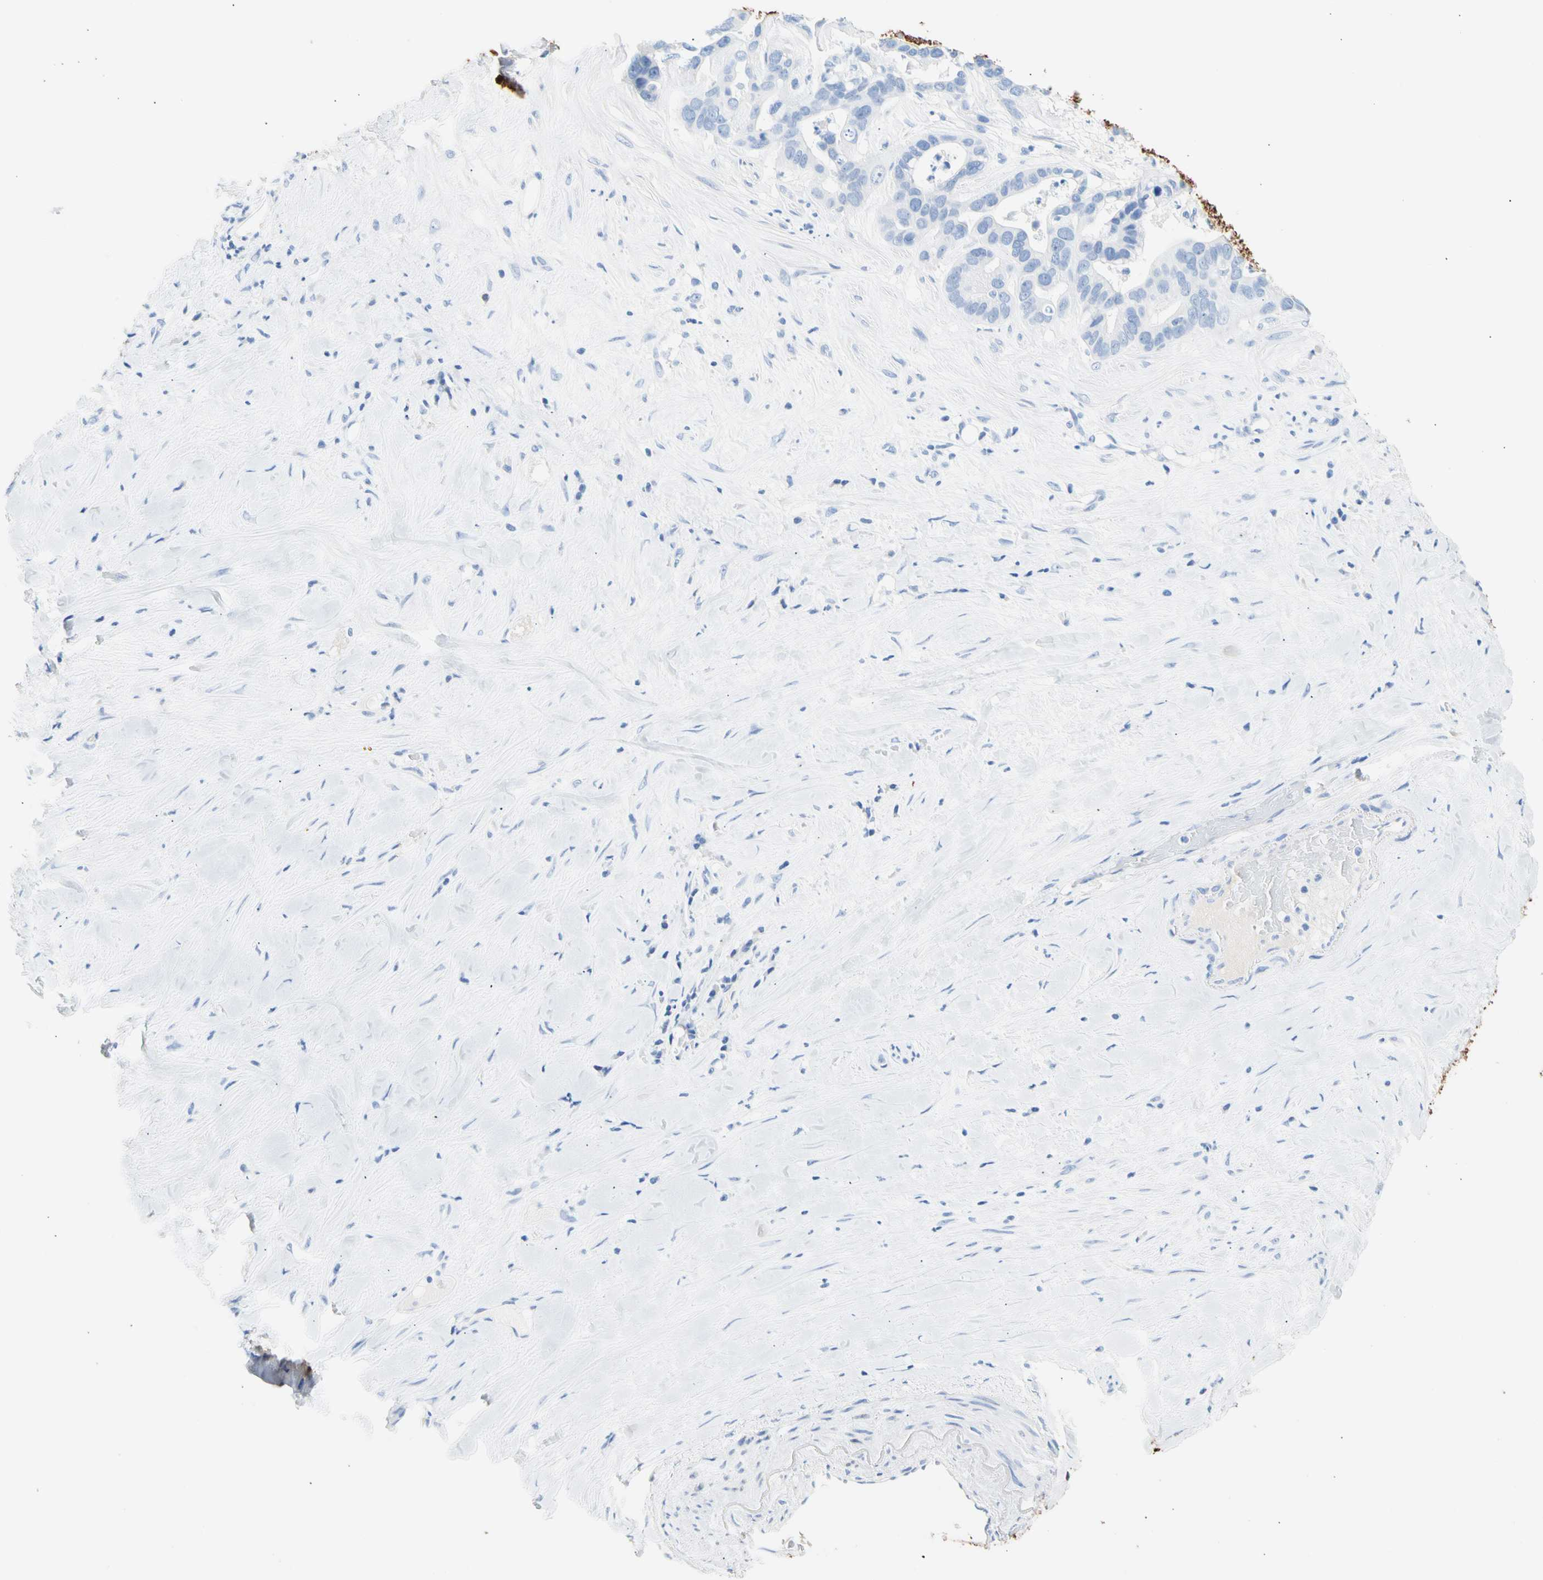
{"staining": {"intensity": "negative", "quantity": "none", "location": "none"}, "tissue": "liver cancer", "cell_type": "Tumor cells", "image_type": "cancer", "snomed": [{"axis": "morphology", "description": "Cholangiocarcinoma"}, {"axis": "topography", "description": "Liver"}], "caption": "This is a histopathology image of immunohistochemistry staining of liver cholangiocarcinoma, which shows no positivity in tumor cells.", "gene": "CEL", "patient": {"sex": "female", "age": 65}}